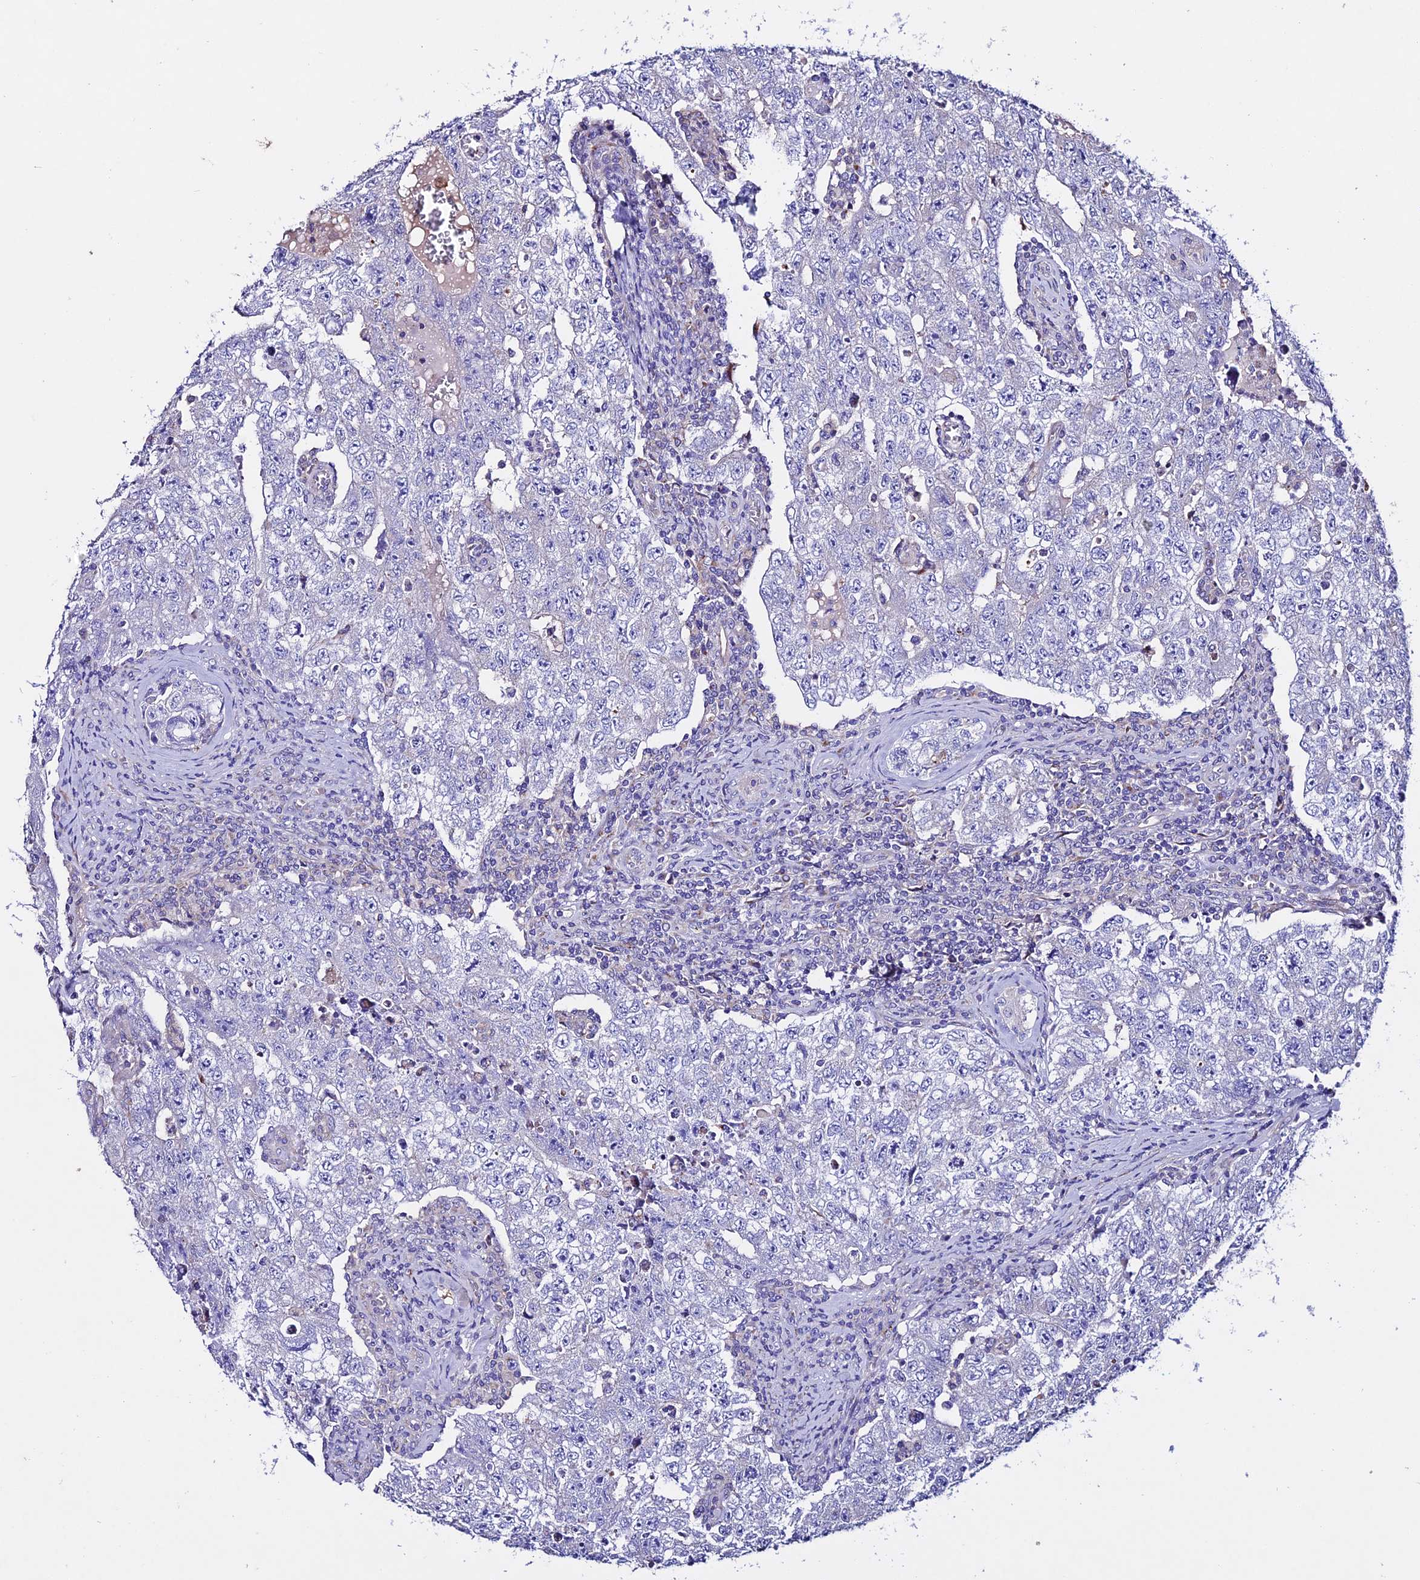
{"staining": {"intensity": "negative", "quantity": "none", "location": "none"}, "tissue": "testis cancer", "cell_type": "Tumor cells", "image_type": "cancer", "snomed": [{"axis": "morphology", "description": "Carcinoma, Embryonal, NOS"}, {"axis": "topography", "description": "Testis"}], "caption": "An IHC photomicrograph of embryonal carcinoma (testis) is shown. There is no staining in tumor cells of embryonal carcinoma (testis).", "gene": "OR51Q1", "patient": {"sex": "male", "age": 17}}